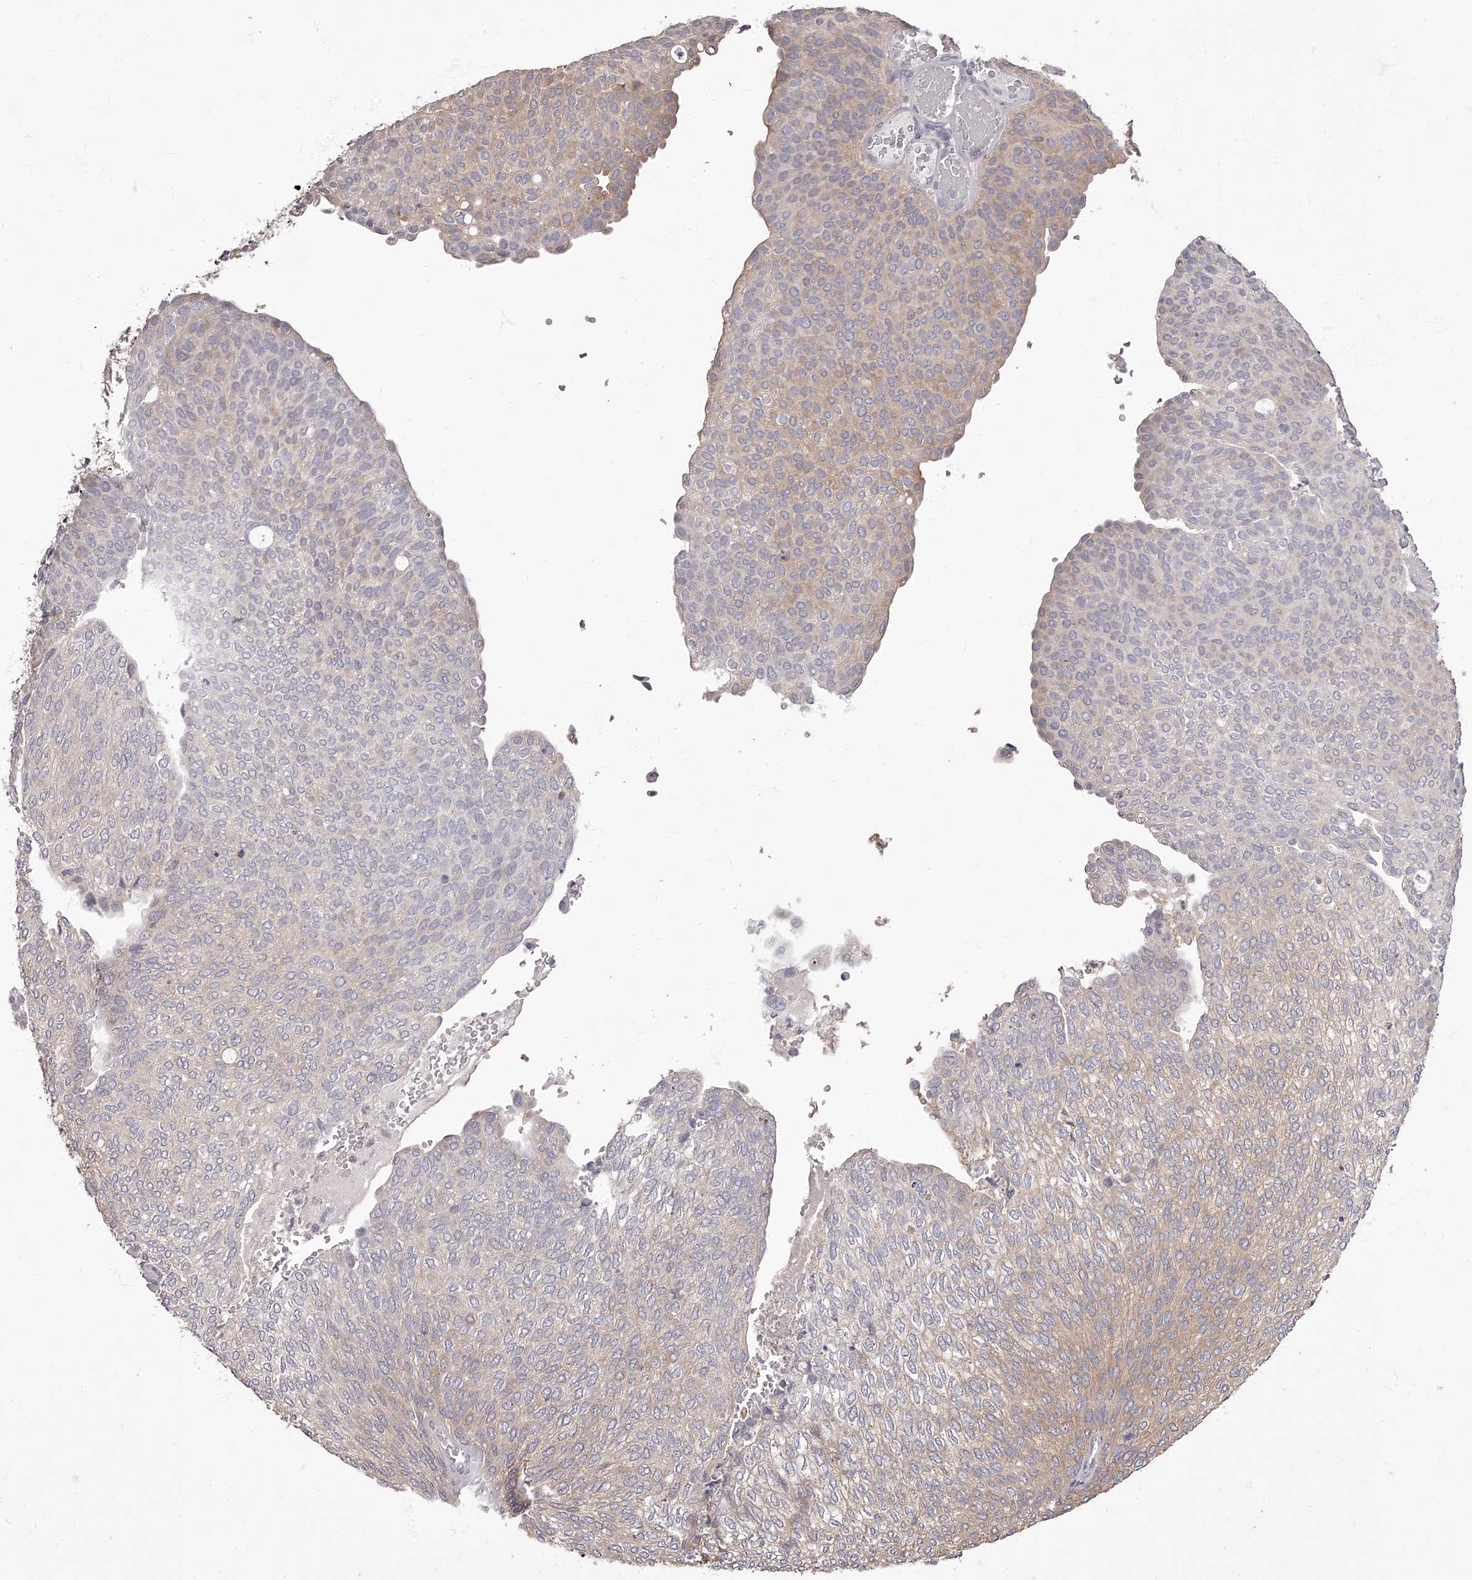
{"staining": {"intensity": "weak", "quantity": "25%-75%", "location": "cytoplasmic/membranous"}, "tissue": "urothelial cancer", "cell_type": "Tumor cells", "image_type": "cancer", "snomed": [{"axis": "morphology", "description": "Urothelial carcinoma, Low grade"}, {"axis": "topography", "description": "Urinary bladder"}], "caption": "An image of human urothelial cancer stained for a protein reveals weak cytoplasmic/membranous brown staining in tumor cells. Nuclei are stained in blue.", "gene": "APEH", "patient": {"sex": "female", "age": 79}}